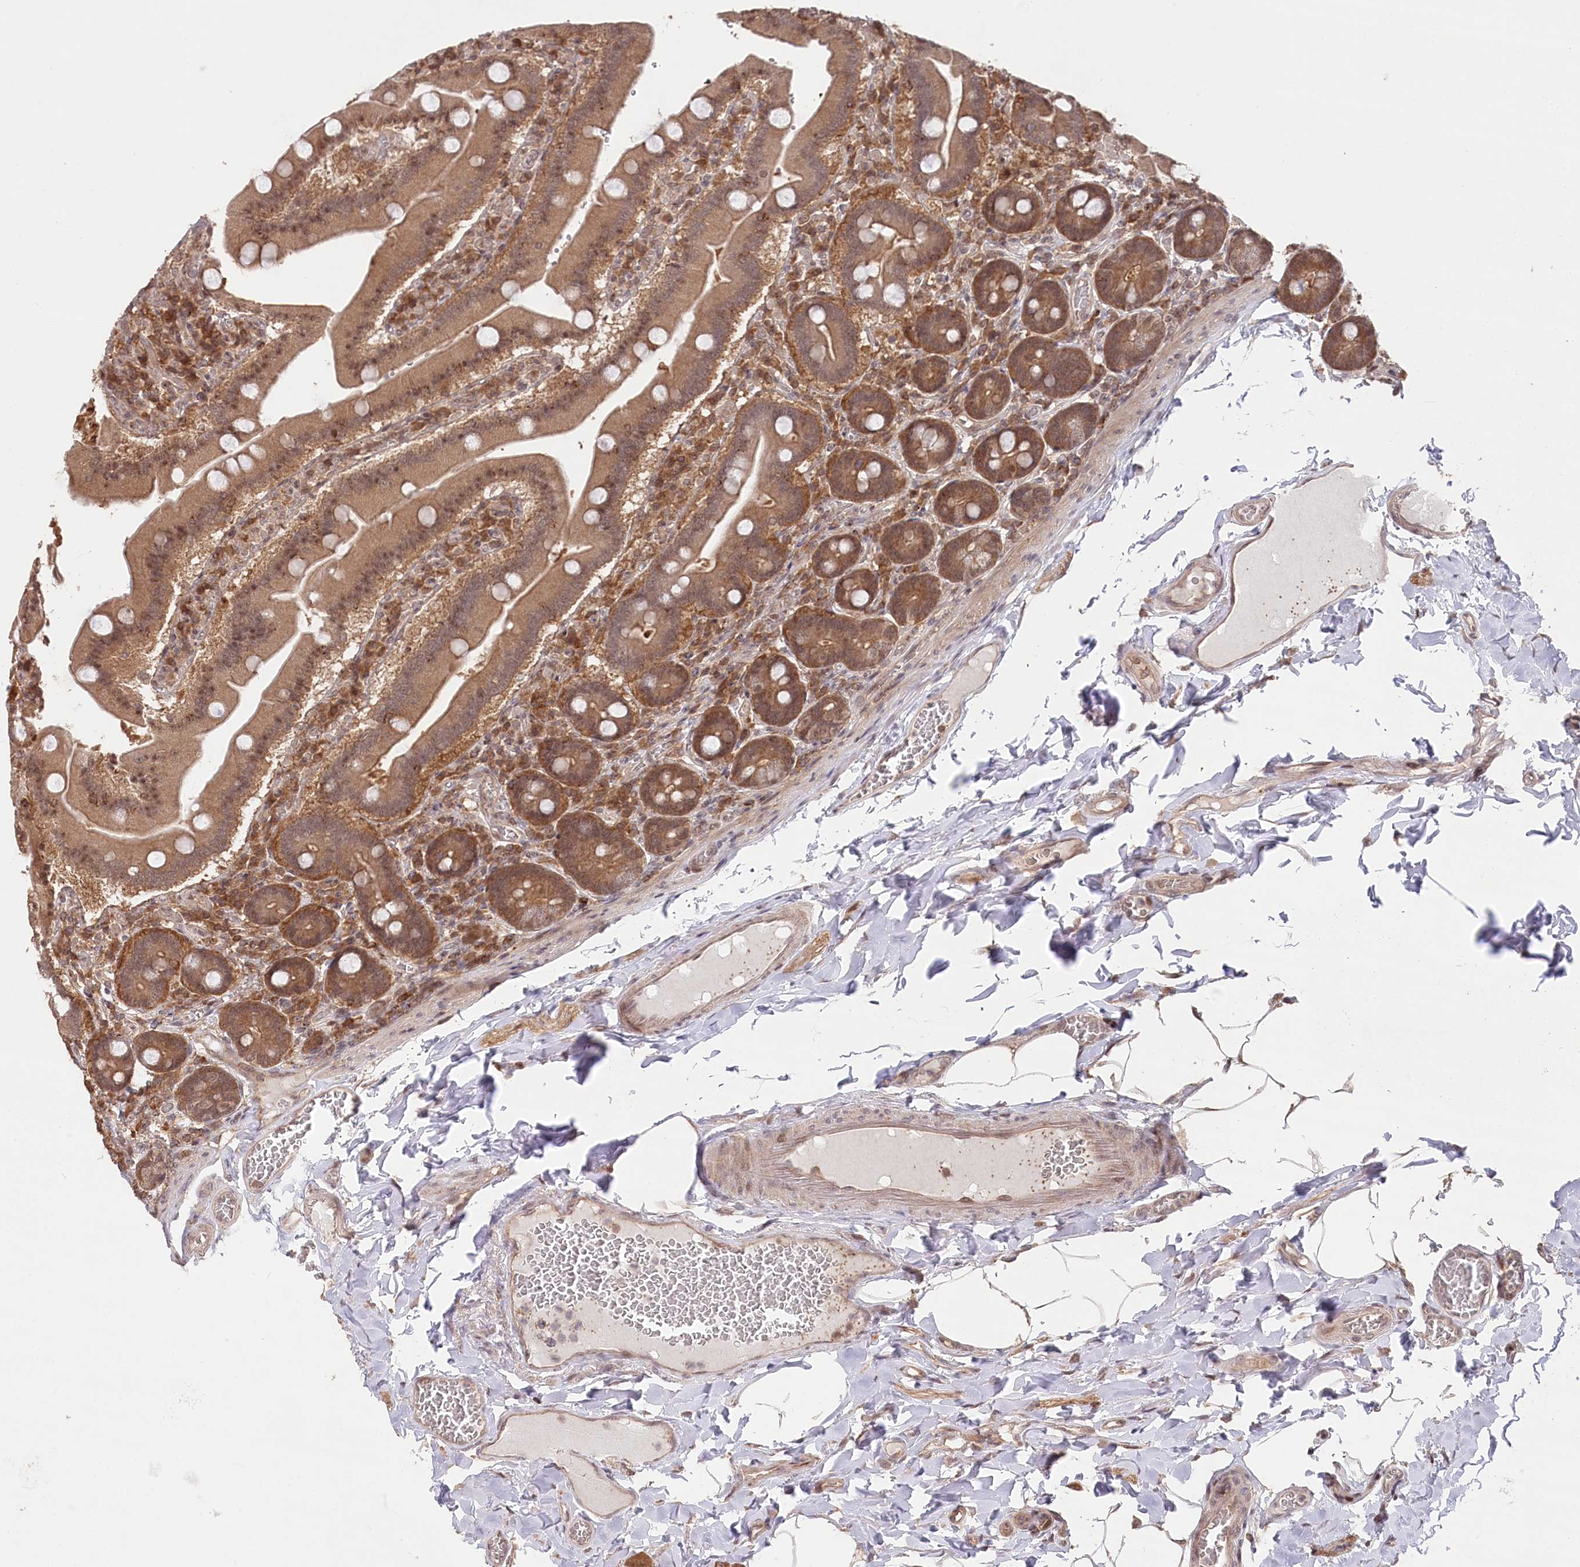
{"staining": {"intensity": "moderate", "quantity": ">75%", "location": "cytoplasmic/membranous,nuclear"}, "tissue": "duodenum", "cell_type": "Glandular cells", "image_type": "normal", "snomed": [{"axis": "morphology", "description": "Normal tissue, NOS"}, {"axis": "topography", "description": "Duodenum"}], "caption": "Immunohistochemical staining of unremarkable human duodenum demonstrates medium levels of moderate cytoplasmic/membranous,nuclear staining in about >75% of glandular cells. The staining was performed using DAB, with brown indicating positive protein expression. Nuclei are stained blue with hematoxylin.", "gene": "CCSER2", "patient": {"sex": "female", "age": 62}}